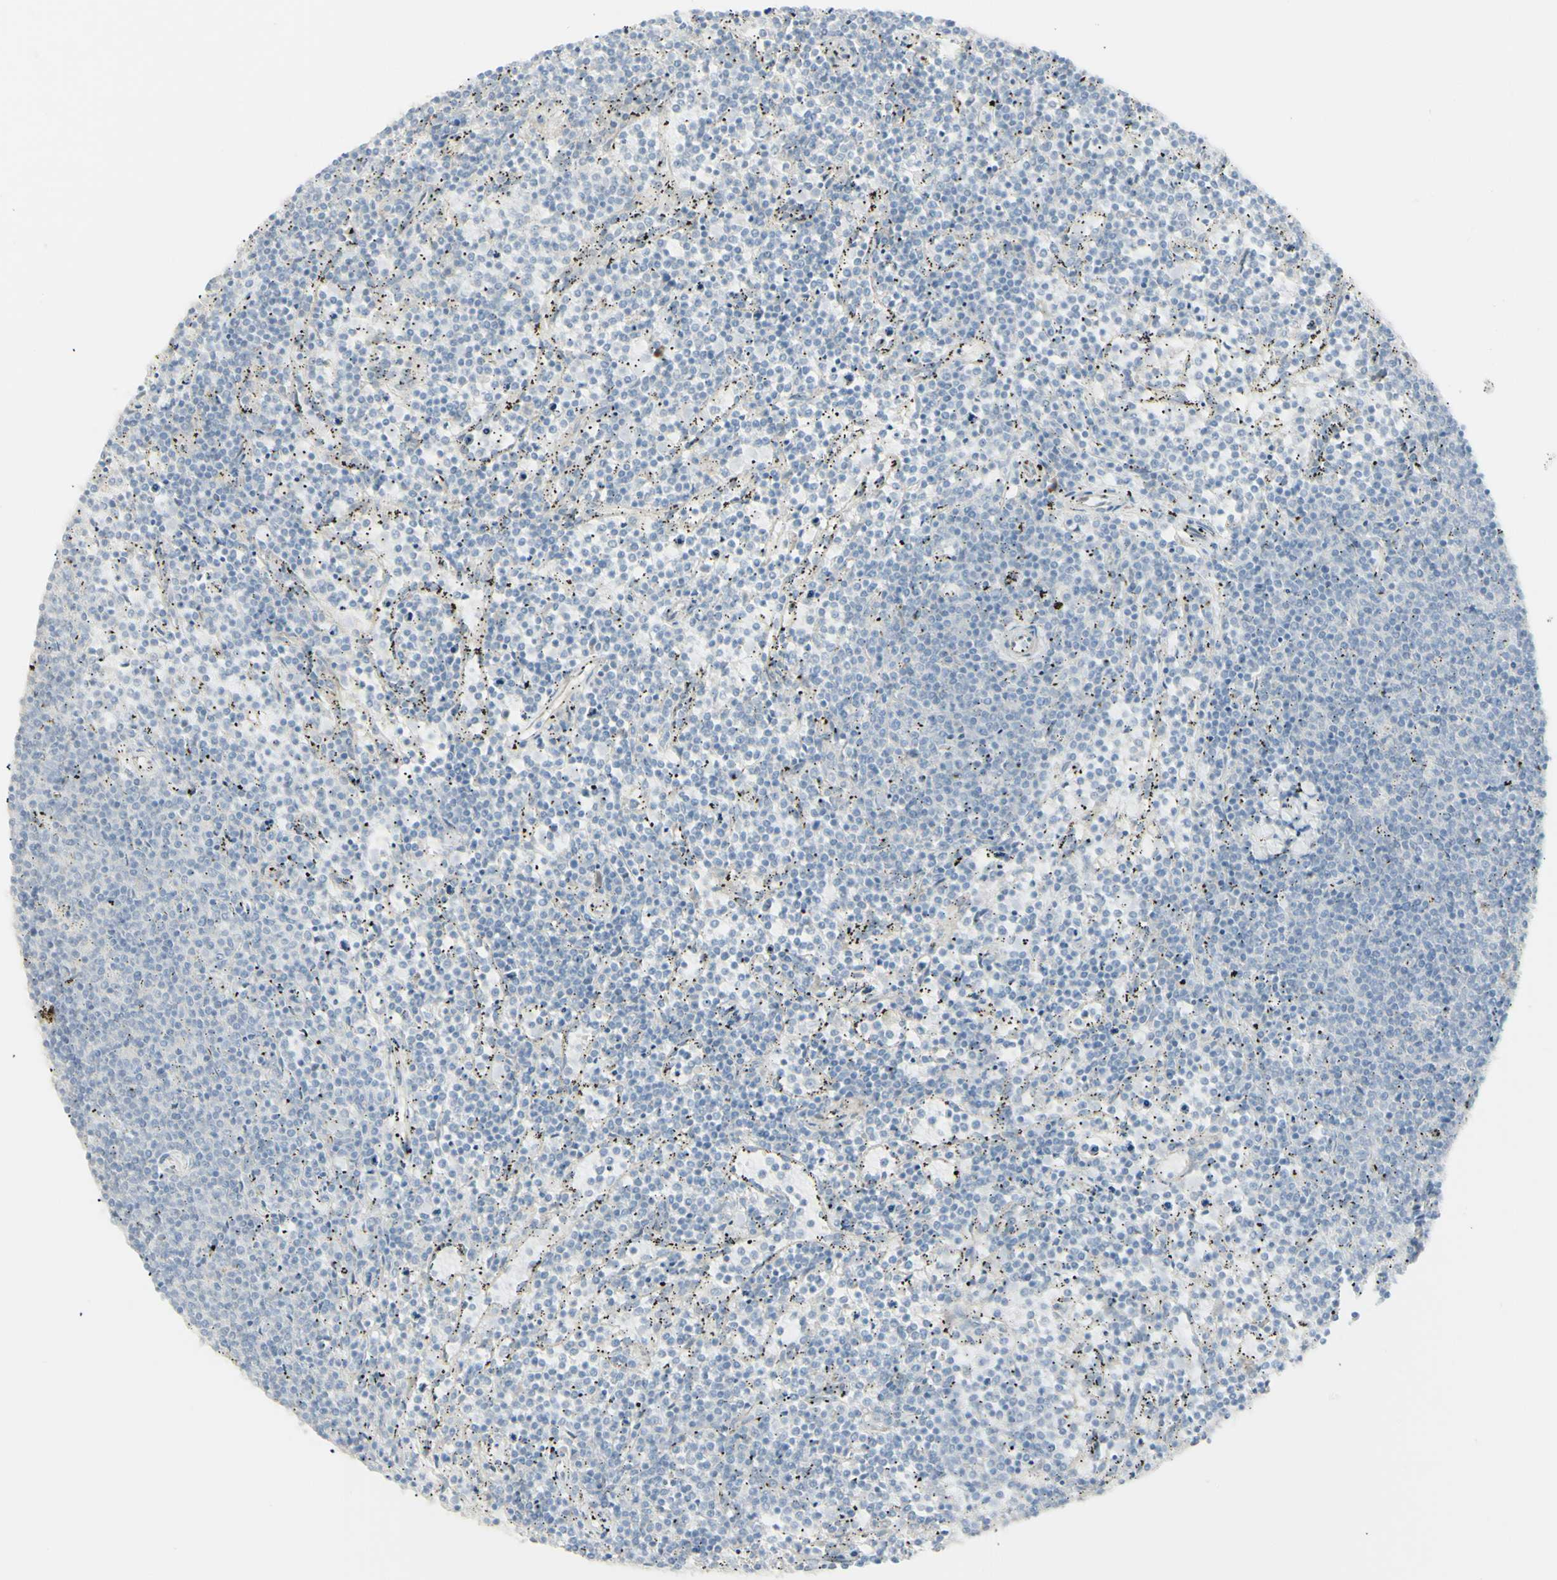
{"staining": {"intensity": "negative", "quantity": "none", "location": "none"}, "tissue": "lymphoma", "cell_type": "Tumor cells", "image_type": "cancer", "snomed": [{"axis": "morphology", "description": "Malignant lymphoma, non-Hodgkin's type, Low grade"}, {"axis": "topography", "description": "Spleen"}], "caption": "This is an immunohistochemistry micrograph of human lymphoma. There is no expression in tumor cells.", "gene": "NDST4", "patient": {"sex": "female", "age": 50}}